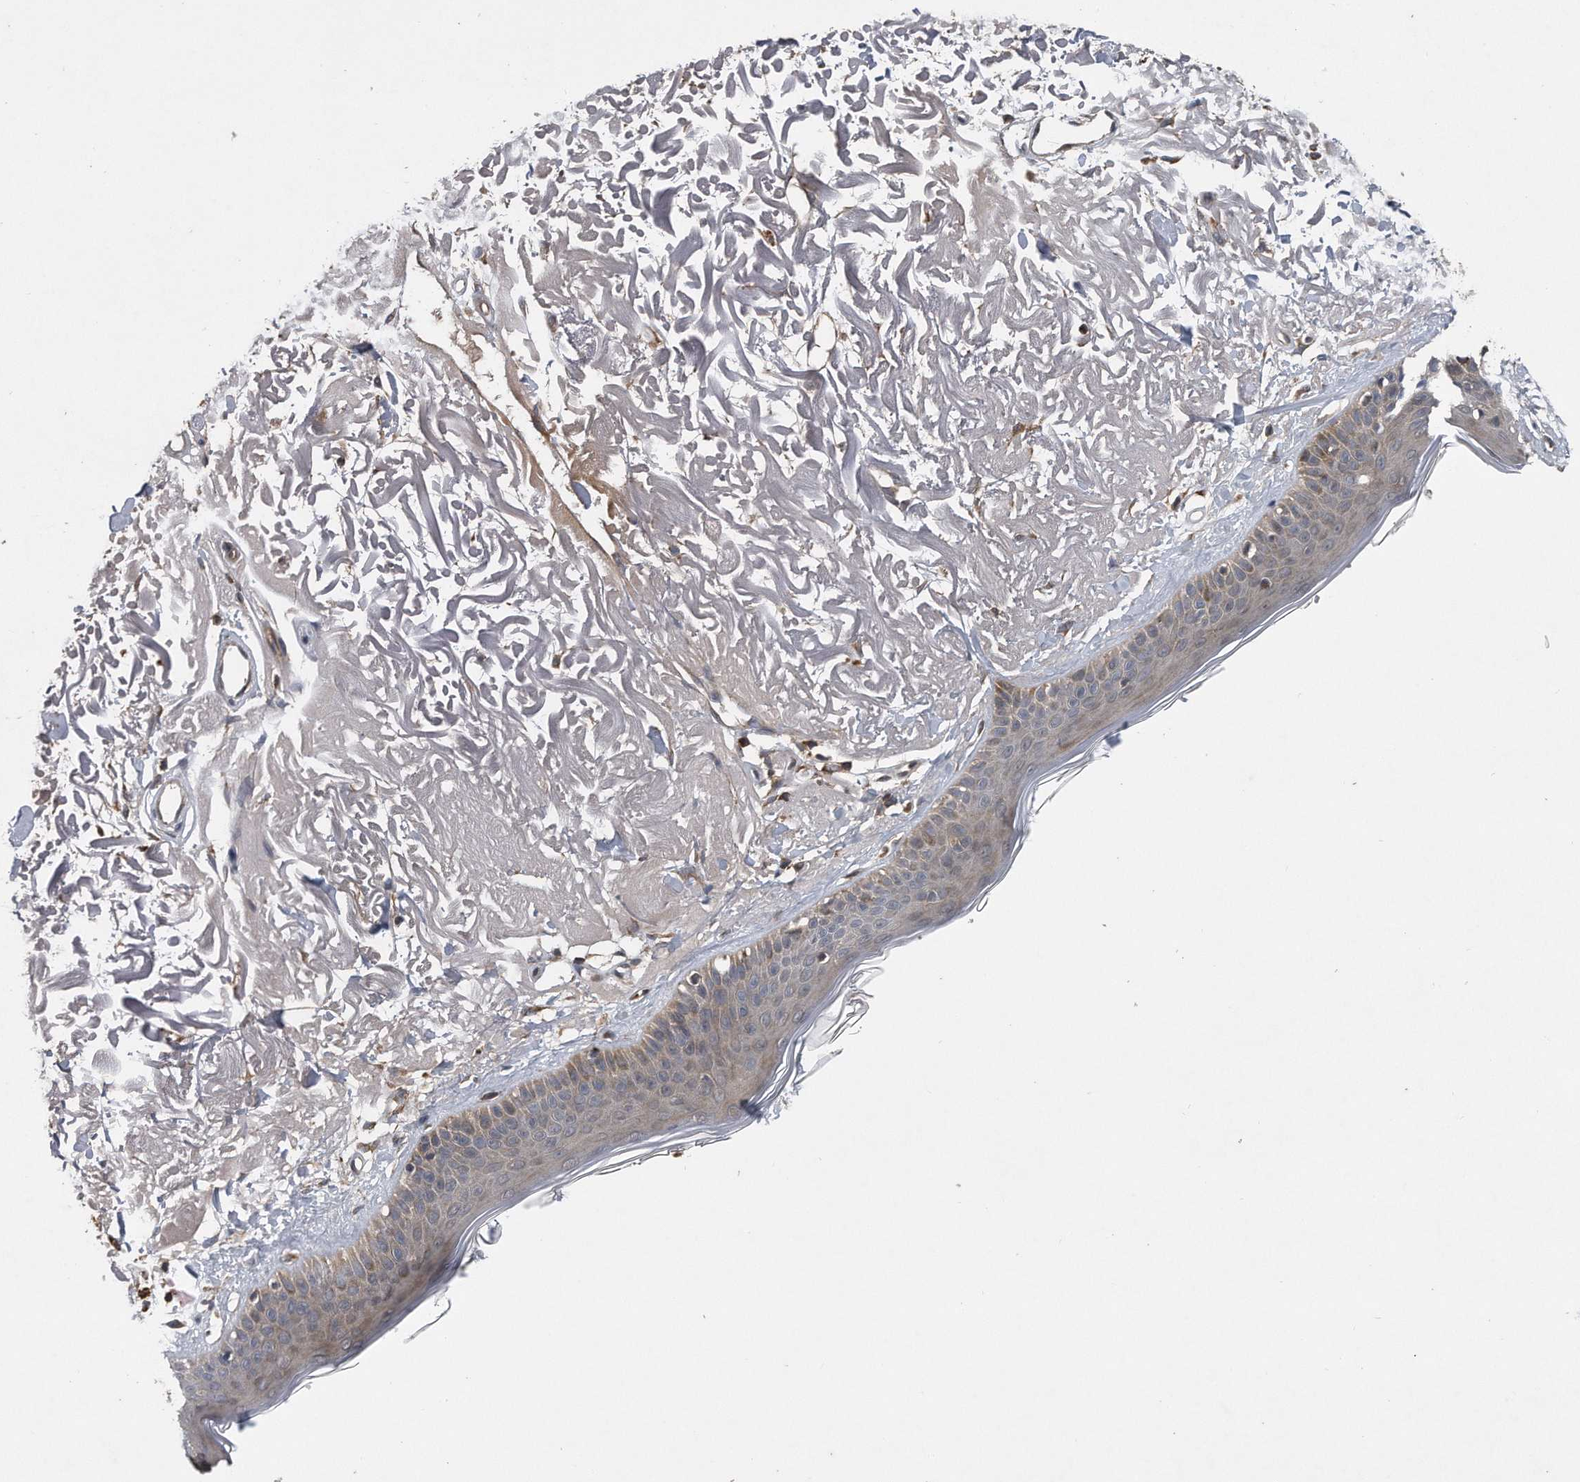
{"staining": {"intensity": "negative", "quantity": "none", "location": "none"}, "tissue": "skin", "cell_type": "Fibroblasts", "image_type": "normal", "snomed": [{"axis": "morphology", "description": "Normal tissue, NOS"}, {"axis": "topography", "description": "Skin"}, {"axis": "topography", "description": "Skeletal muscle"}], "caption": "Immunohistochemistry (IHC) histopathology image of unremarkable skin: skin stained with DAB demonstrates no significant protein staining in fibroblasts. The staining is performed using DAB brown chromogen with nuclei counter-stained in using hematoxylin.", "gene": "ALPK2", "patient": {"sex": "male", "age": 83}}